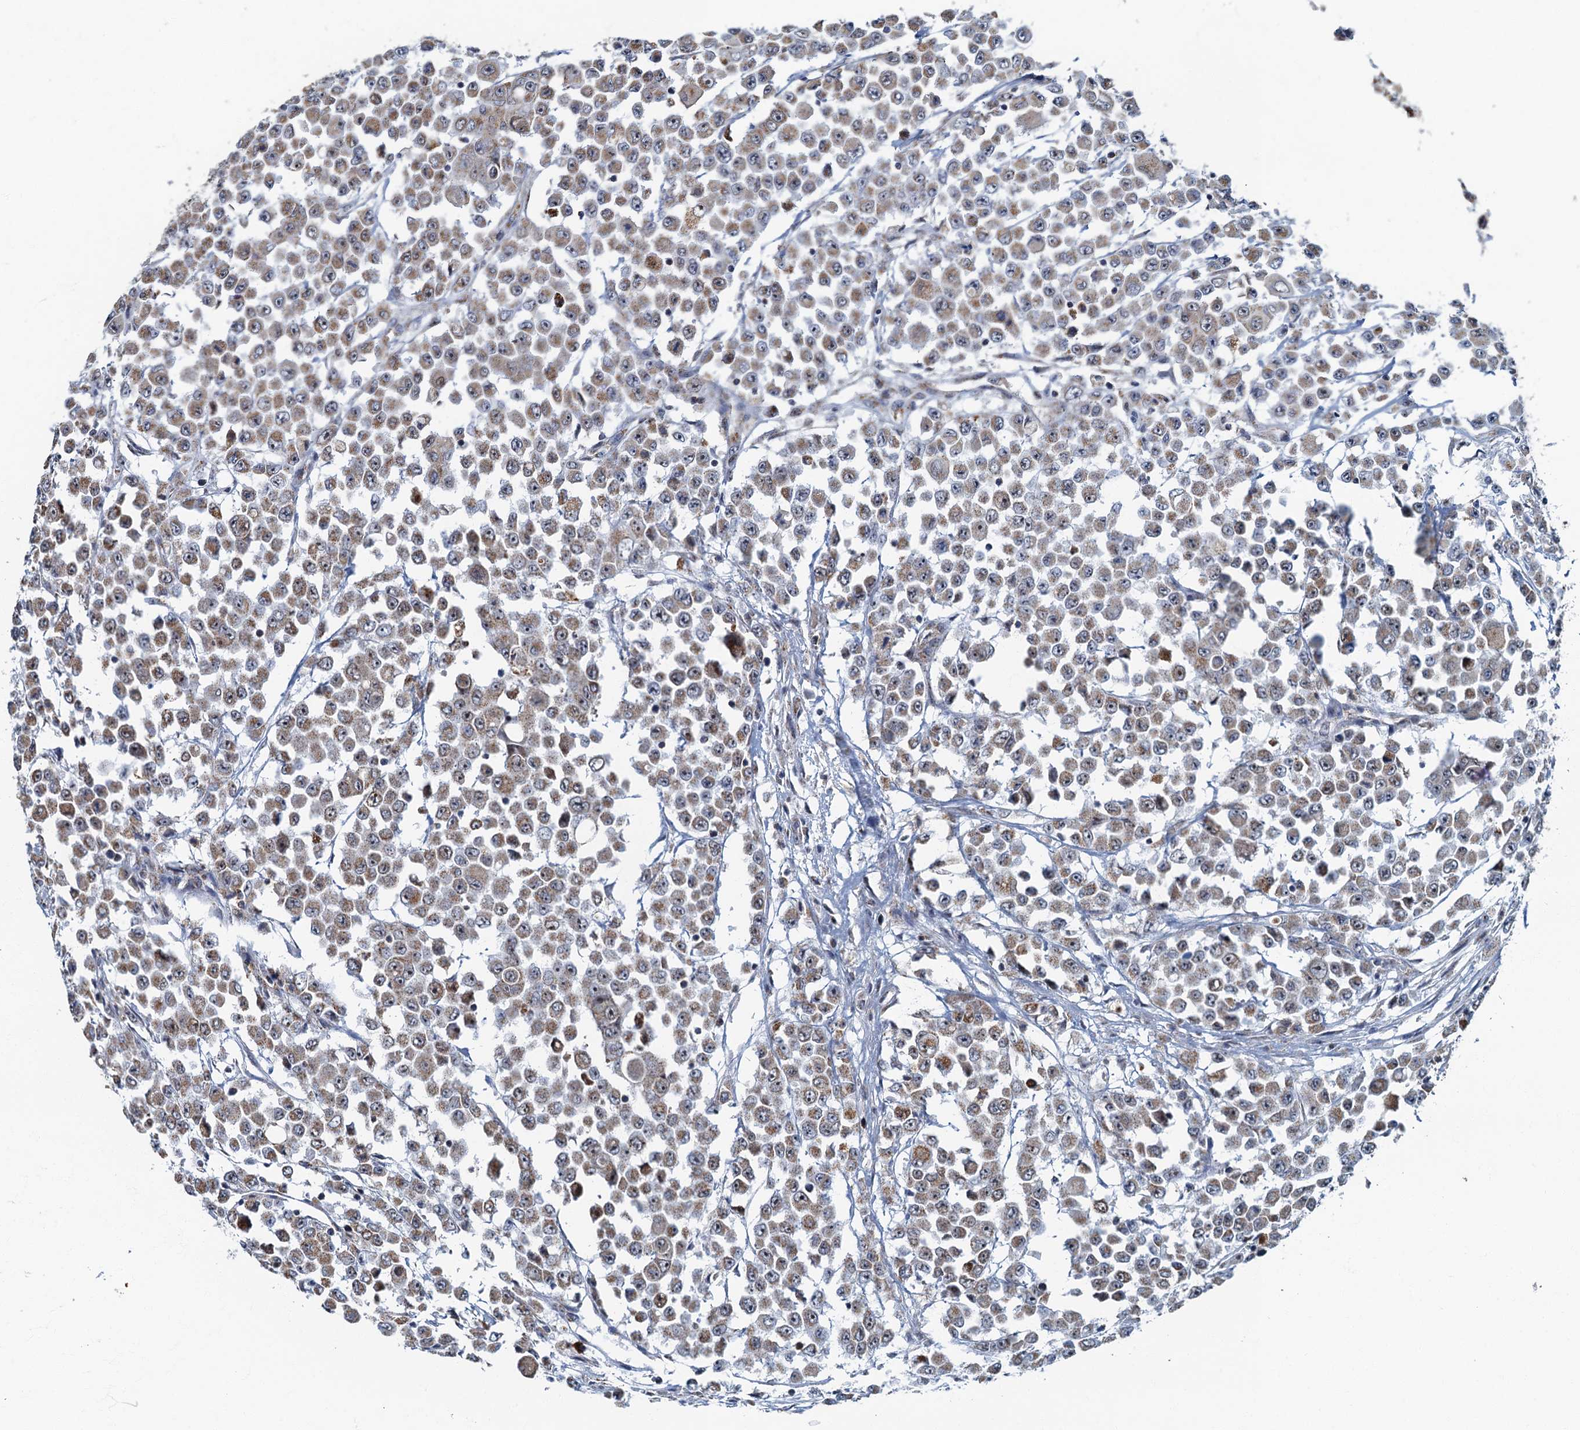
{"staining": {"intensity": "moderate", "quantity": ">75%", "location": "cytoplasmic/membranous"}, "tissue": "colorectal cancer", "cell_type": "Tumor cells", "image_type": "cancer", "snomed": [{"axis": "morphology", "description": "Adenocarcinoma, NOS"}, {"axis": "topography", "description": "Colon"}], "caption": "Immunohistochemical staining of adenocarcinoma (colorectal) shows medium levels of moderate cytoplasmic/membranous protein staining in approximately >75% of tumor cells.", "gene": "RAD9B", "patient": {"sex": "male", "age": 51}}